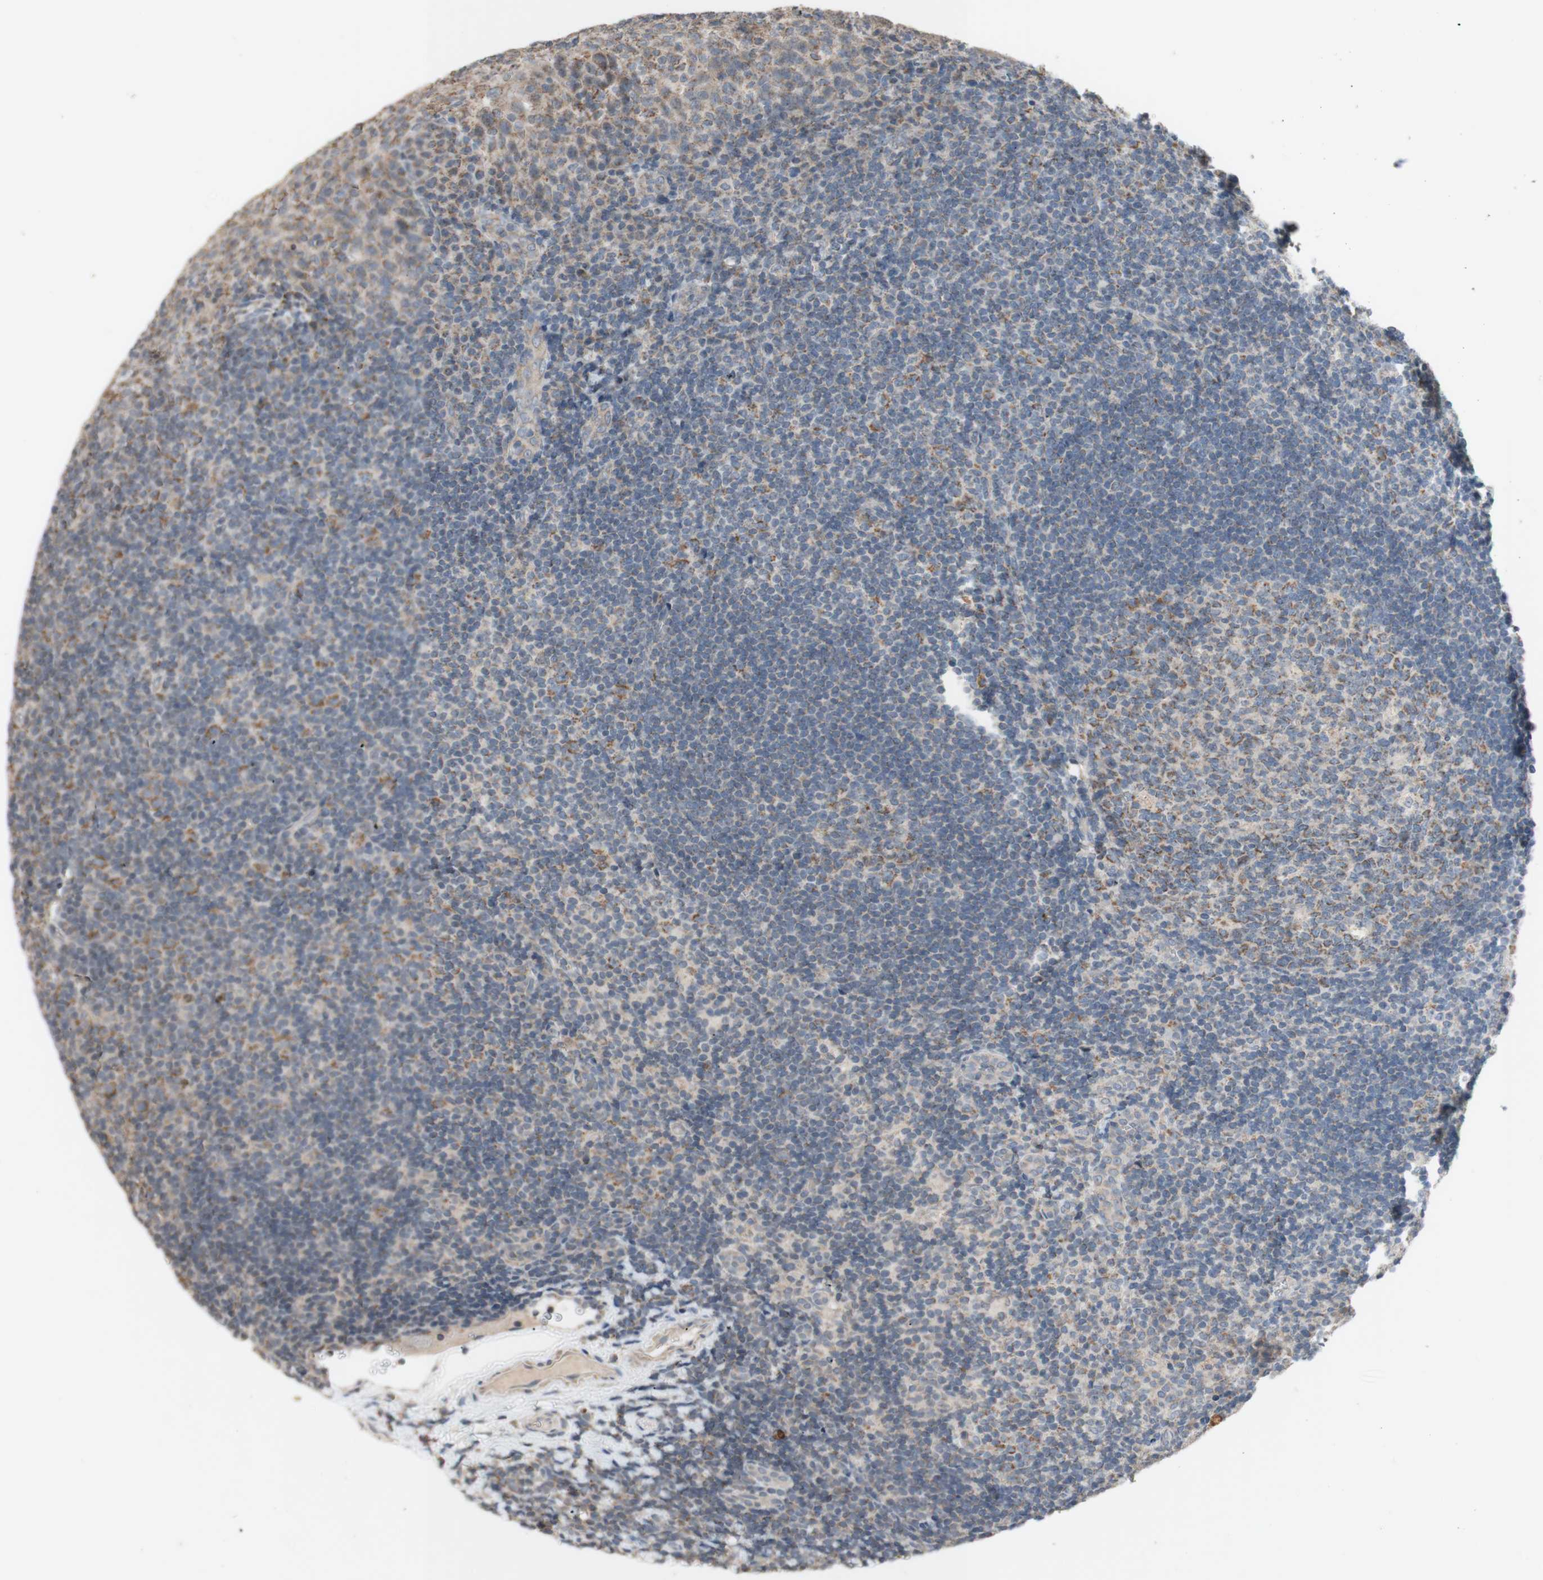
{"staining": {"intensity": "moderate", "quantity": "25%-75%", "location": "cytoplasmic/membranous"}, "tissue": "tonsil", "cell_type": "Germinal center cells", "image_type": "normal", "snomed": [{"axis": "morphology", "description": "Normal tissue, NOS"}, {"axis": "topography", "description": "Tonsil"}], "caption": "Immunohistochemistry histopathology image of unremarkable tonsil stained for a protein (brown), which reveals medium levels of moderate cytoplasmic/membranous expression in about 25%-75% of germinal center cells.", "gene": "PTGIS", "patient": {"sex": "male", "age": 37}}